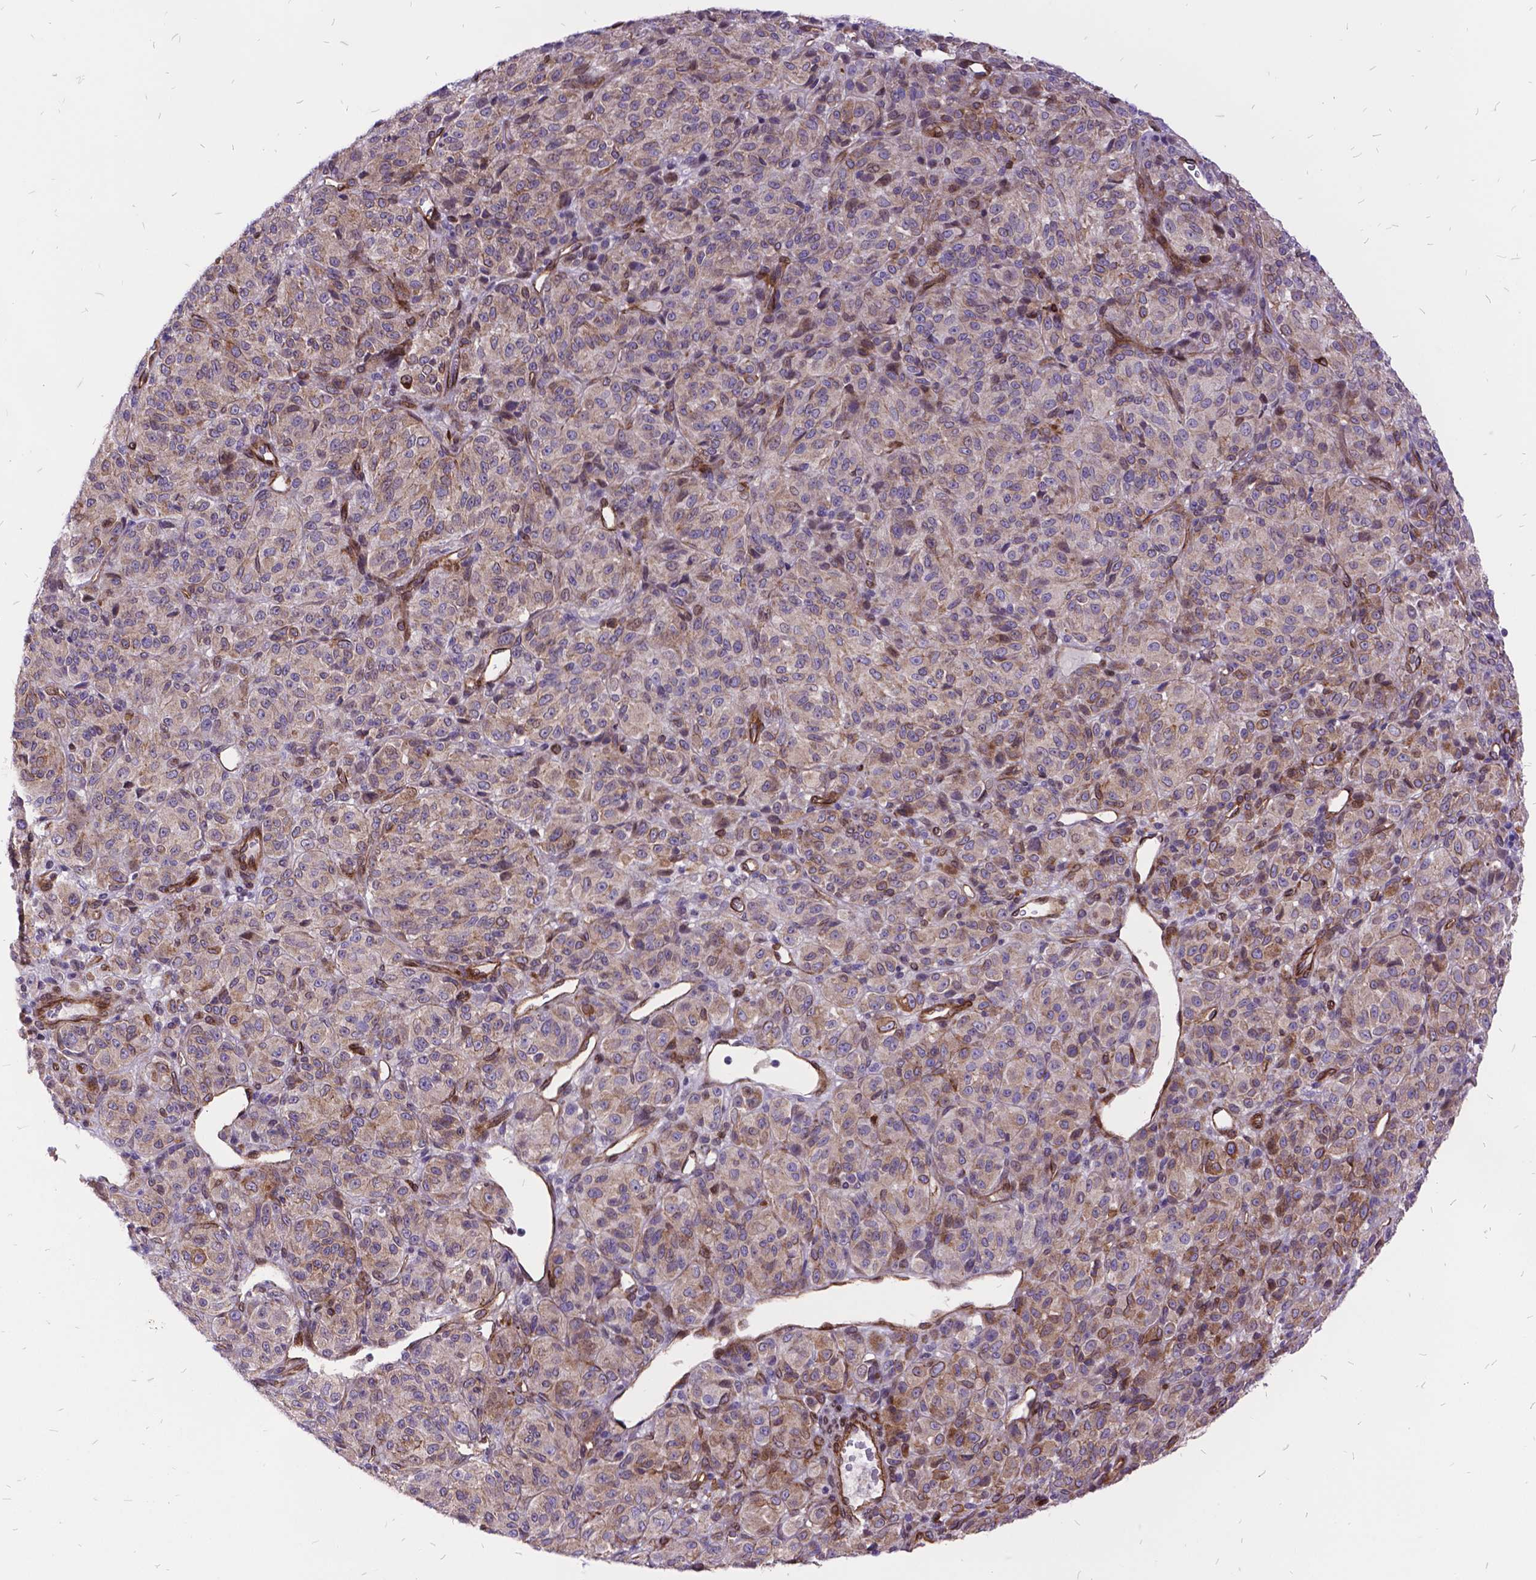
{"staining": {"intensity": "weak", "quantity": "25%-75%", "location": "cytoplasmic/membranous"}, "tissue": "melanoma", "cell_type": "Tumor cells", "image_type": "cancer", "snomed": [{"axis": "morphology", "description": "Malignant melanoma, Metastatic site"}, {"axis": "topography", "description": "Brain"}], "caption": "There is low levels of weak cytoplasmic/membranous staining in tumor cells of malignant melanoma (metastatic site), as demonstrated by immunohistochemical staining (brown color).", "gene": "GRB7", "patient": {"sex": "female", "age": 56}}